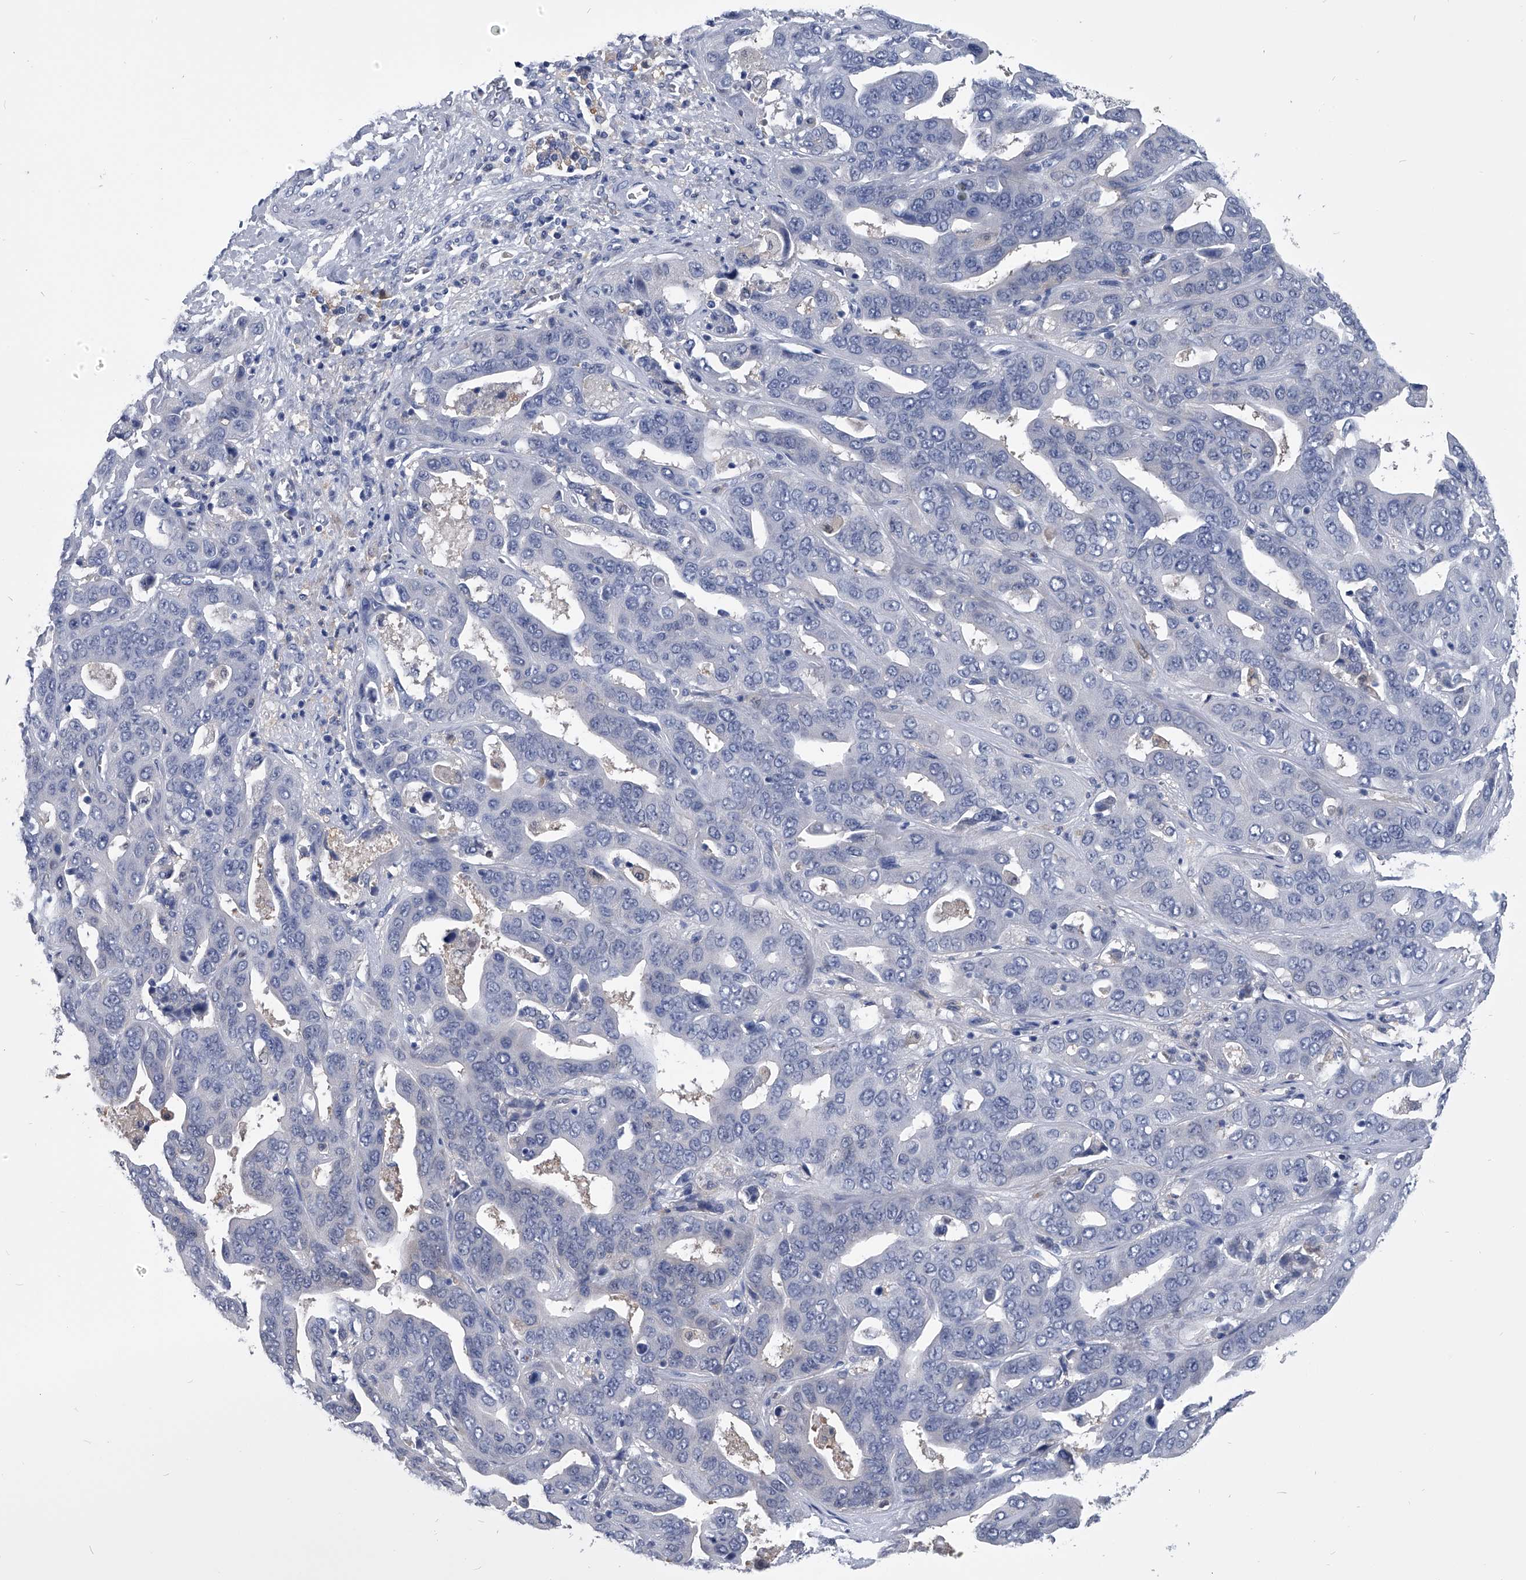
{"staining": {"intensity": "negative", "quantity": "none", "location": "none"}, "tissue": "liver cancer", "cell_type": "Tumor cells", "image_type": "cancer", "snomed": [{"axis": "morphology", "description": "Cholangiocarcinoma"}, {"axis": "topography", "description": "Liver"}], "caption": "The immunohistochemistry (IHC) photomicrograph has no significant positivity in tumor cells of cholangiocarcinoma (liver) tissue.", "gene": "PDXK", "patient": {"sex": "female", "age": 52}}